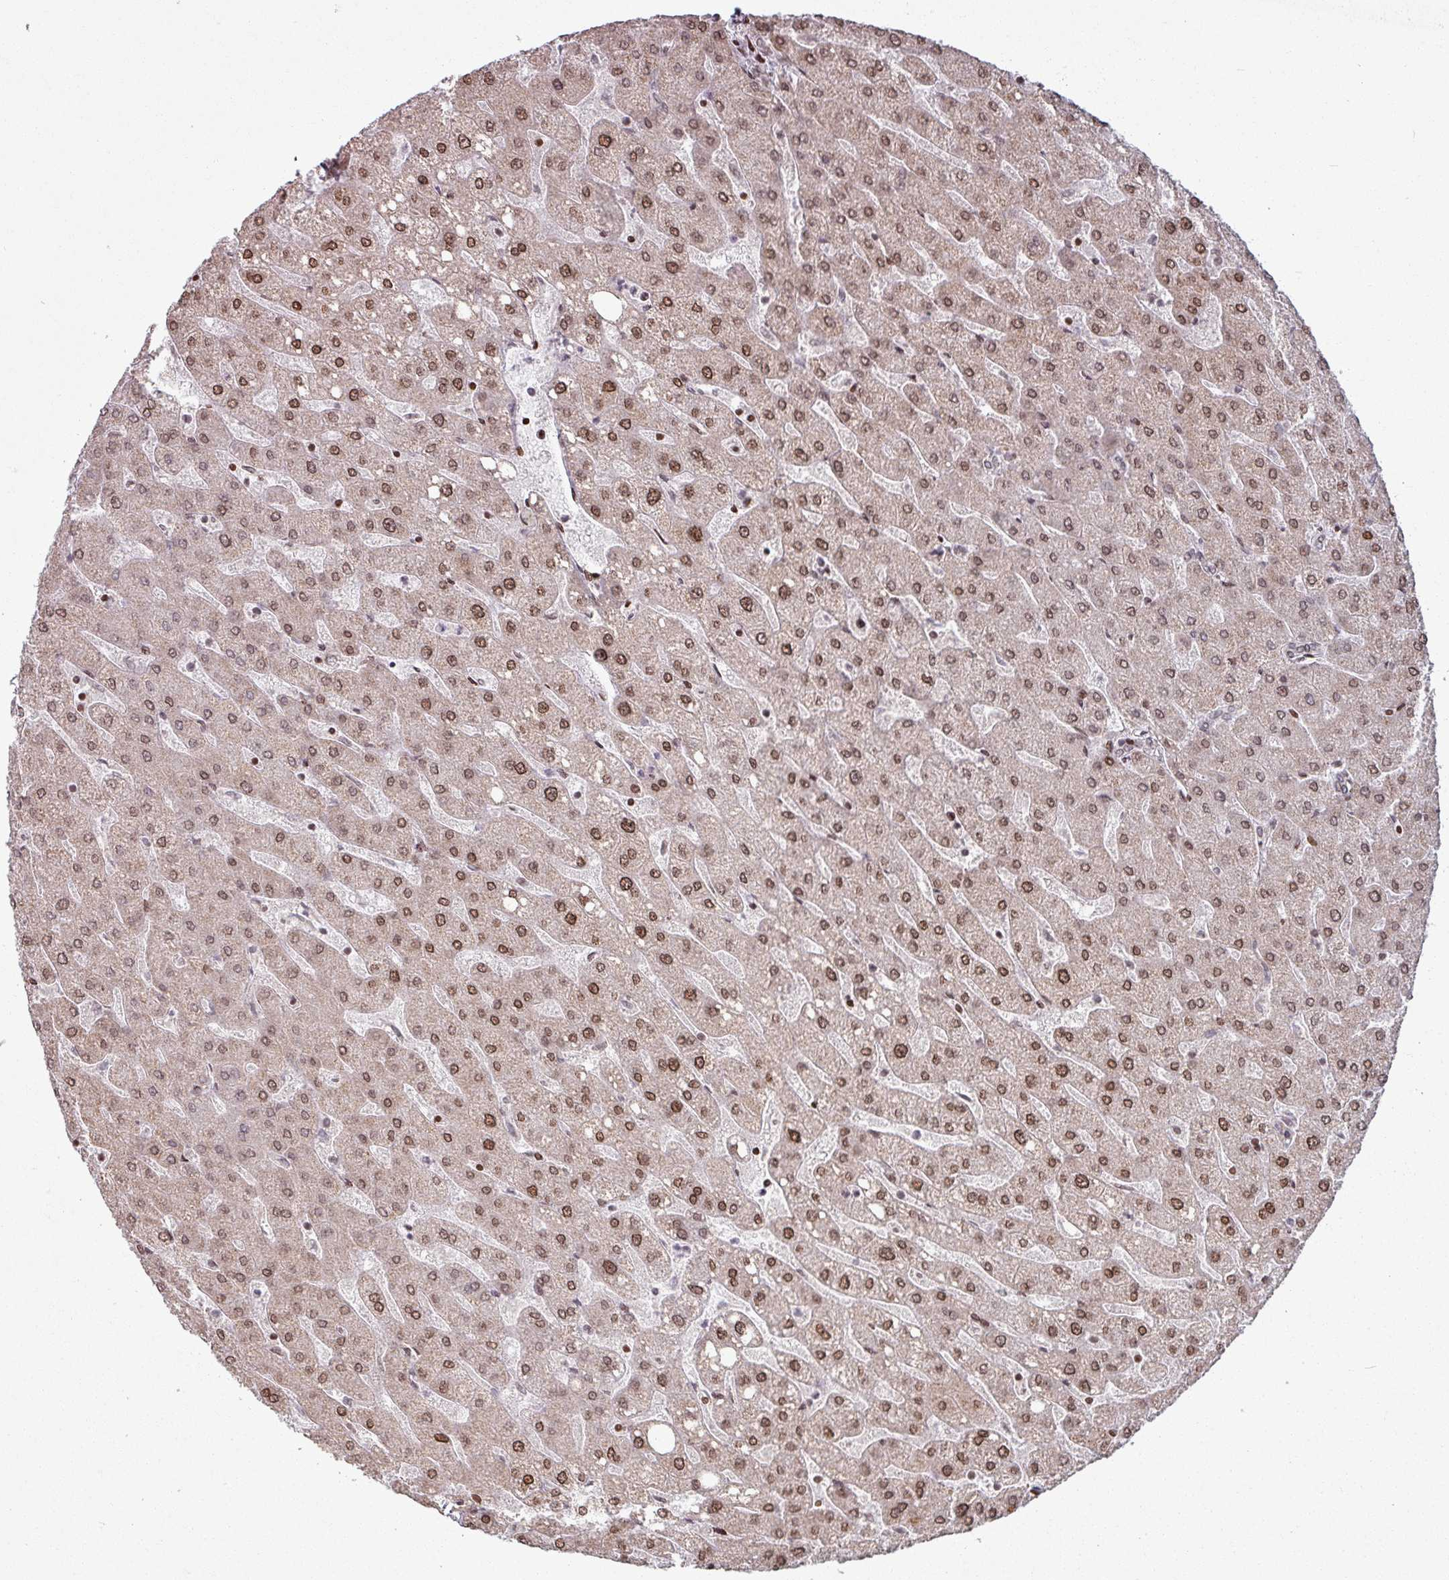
{"staining": {"intensity": "weak", "quantity": "25%-75%", "location": "cytoplasmic/membranous,nuclear"}, "tissue": "liver", "cell_type": "Cholangiocytes", "image_type": "normal", "snomed": [{"axis": "morphology", "description": "Normal tissue, NOS"}, {"axis": "topography", "description": "Liver"}], "caption": "Immunohistochemistry (IHC) image of normal liver: liver stained using immunohistochemistry (IHC) displays low levels of weak protein expression localized specifically in the cytoplasmic/membranous,nuclear of cholangiocytes, appearing as a cytoplasmic/membranous,nuclear brown color.", "gene": "NCOR1", "patient": {"sex": "male", "age": 67}}